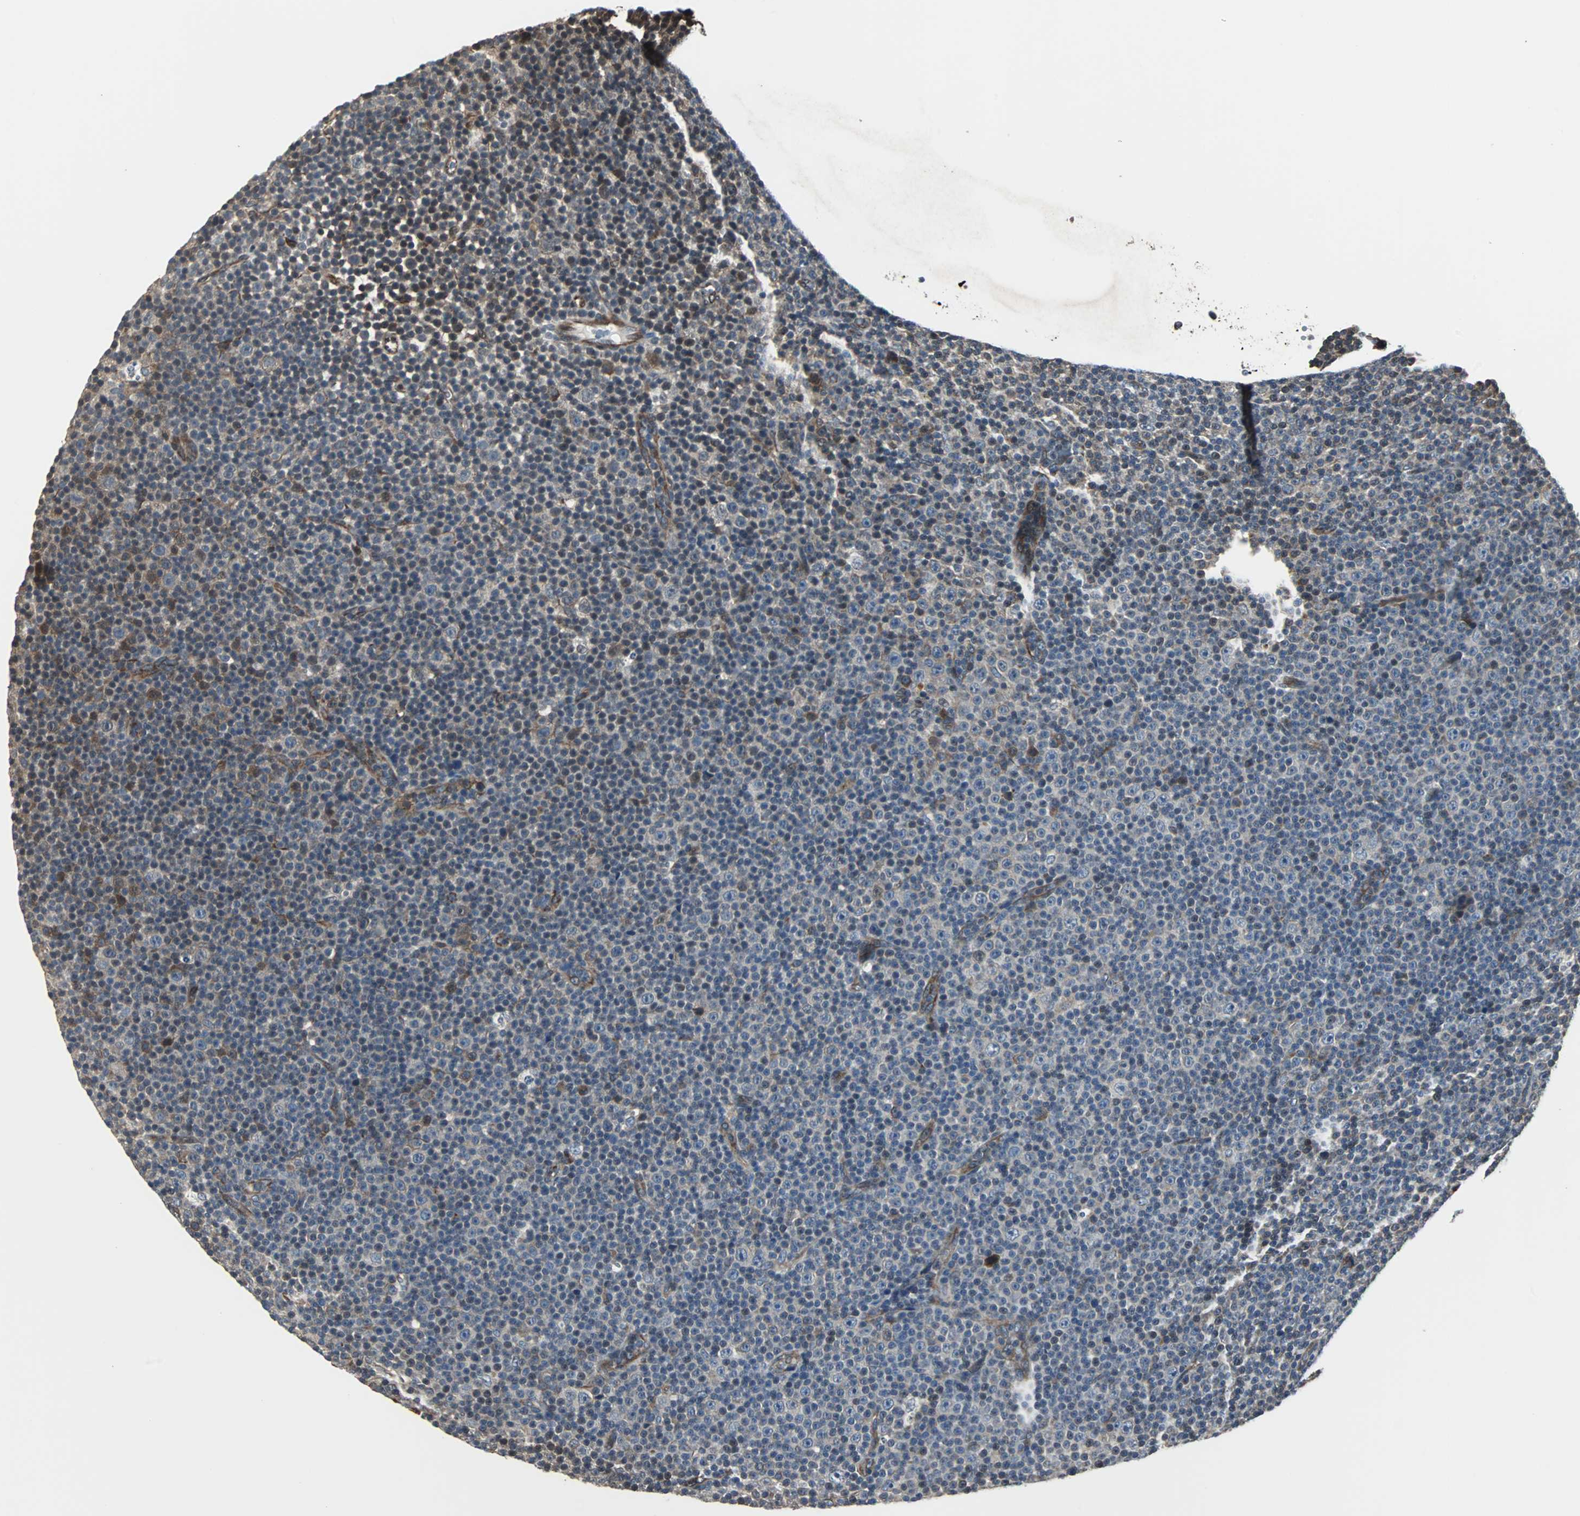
{"staining": {"intensity": "moderate", "quantity": "<25%", "location": "cytoplasmic/membranous"}, "tissue": "lymphoma", "cell_type": "Tumor cells", "image_type": "cancer", "snomed": [{"axis": "morphology", "description": "Malignant lymphoma, non-Hodgkin's type, Low grade"}, {"axis": "topography", "description": "Lymph node"}], "caption": "IHC (DAB) staining of human low-grade malignant lymphoma, non-Hodgkin's type exhibits moderate cytoplasmic/membranous protein expression in about <25% of tumor cells.", "gene": "CHP1", "patient": {"sex": "female", "age": 67}}